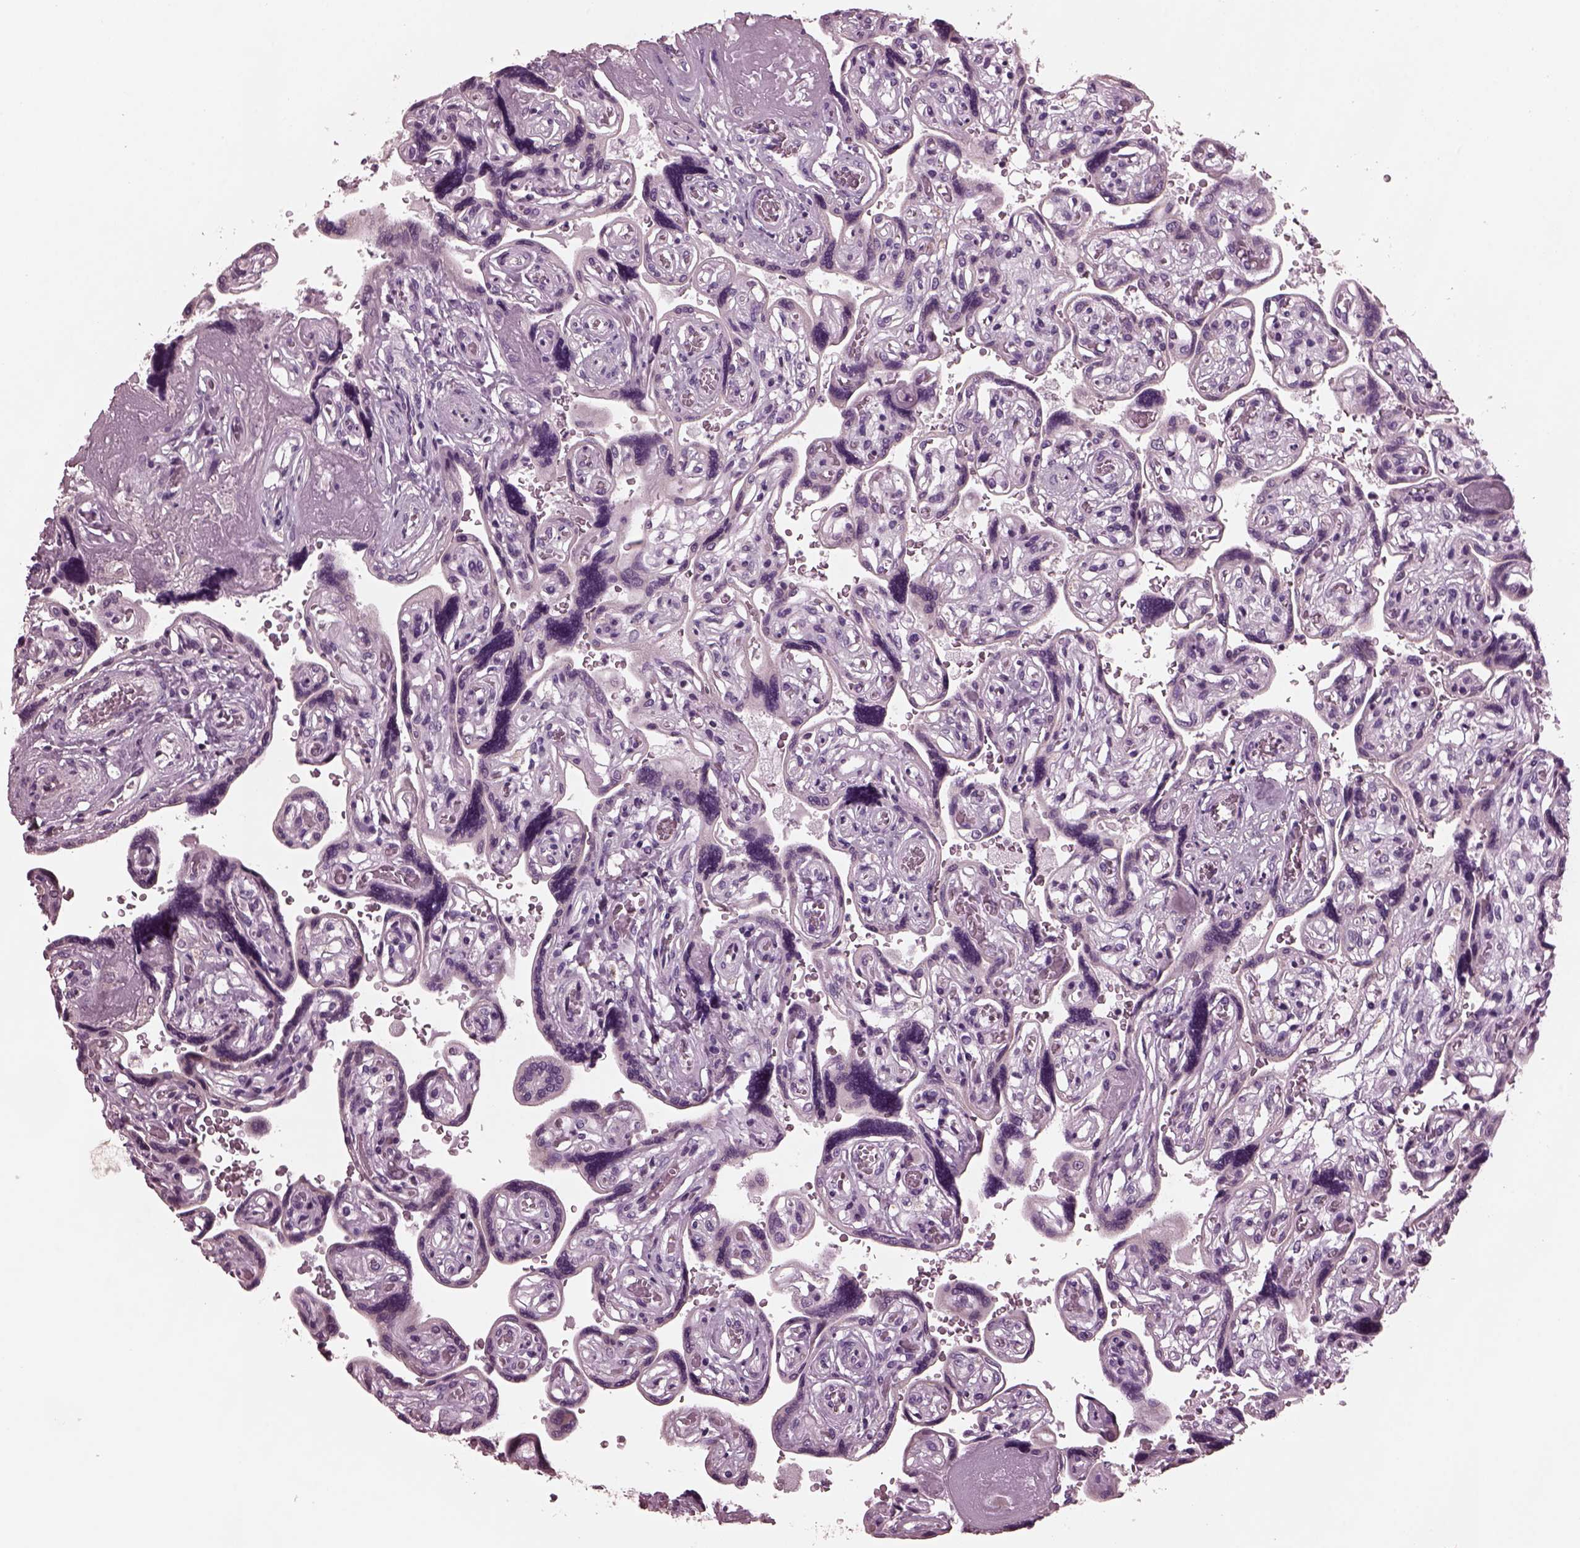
{"staining": {"intensity": "negative", "quantity": "none", "location": "none"}, "tissue": "placenta", "cell_type": "Decidual cells", "image_type": "normal", "snomed": [{"axis": "morphology", "description": "Normal tissue, NOS"}, {"axis": "topography", "description": "Placenta"}], "caption": "There is no significant staining in decidual cells of placenta. Brightfield microscopy of immunohistochemistry (IHC) stained with DAB (3,3'-diaminobenzidine) (brown) and hematoxylin (blue), captured at high magnification.", "gene": "AP4M1", "patient": {"sex": "female", "age": 32}}